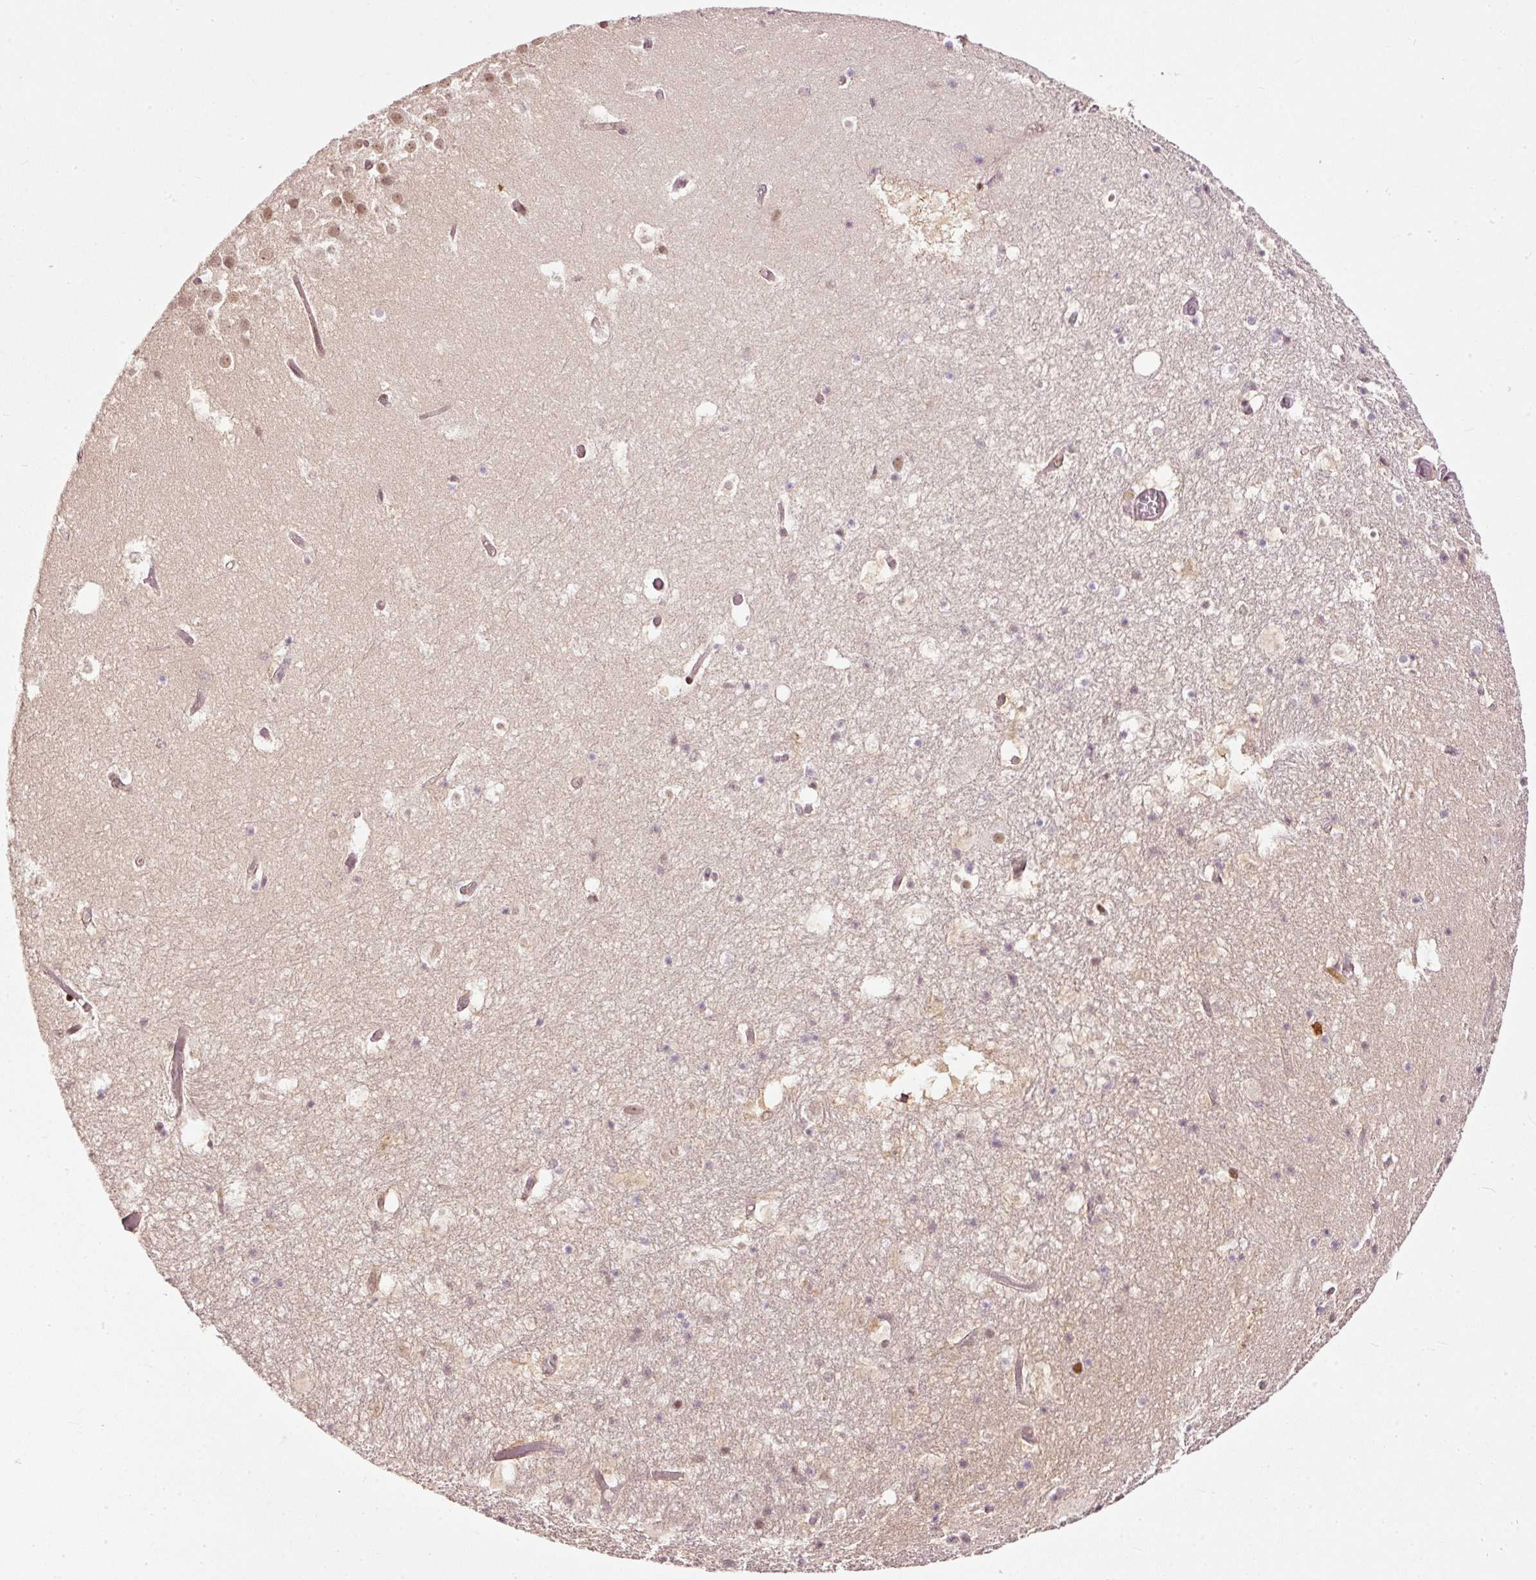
{"staining": {"intensity": "moderate", "quantity": "<25%", "location": "nuclear"}, "tissue": "hippocampus", "cell_type": "Glial cells", "image_type": "normal", "snomed": [{"axis": "morphology", "description": "Normal tissue, NOS"}, {"axis": "topography", "description": "Hippocampus"}], "caption": "Brown immunohistochemical staining in benign human hippocampus shows moderate nuclear positivity in about <25% of glial cells.", "gene": "ZNF778", "patient": {"sex": "female", "age": 52}}